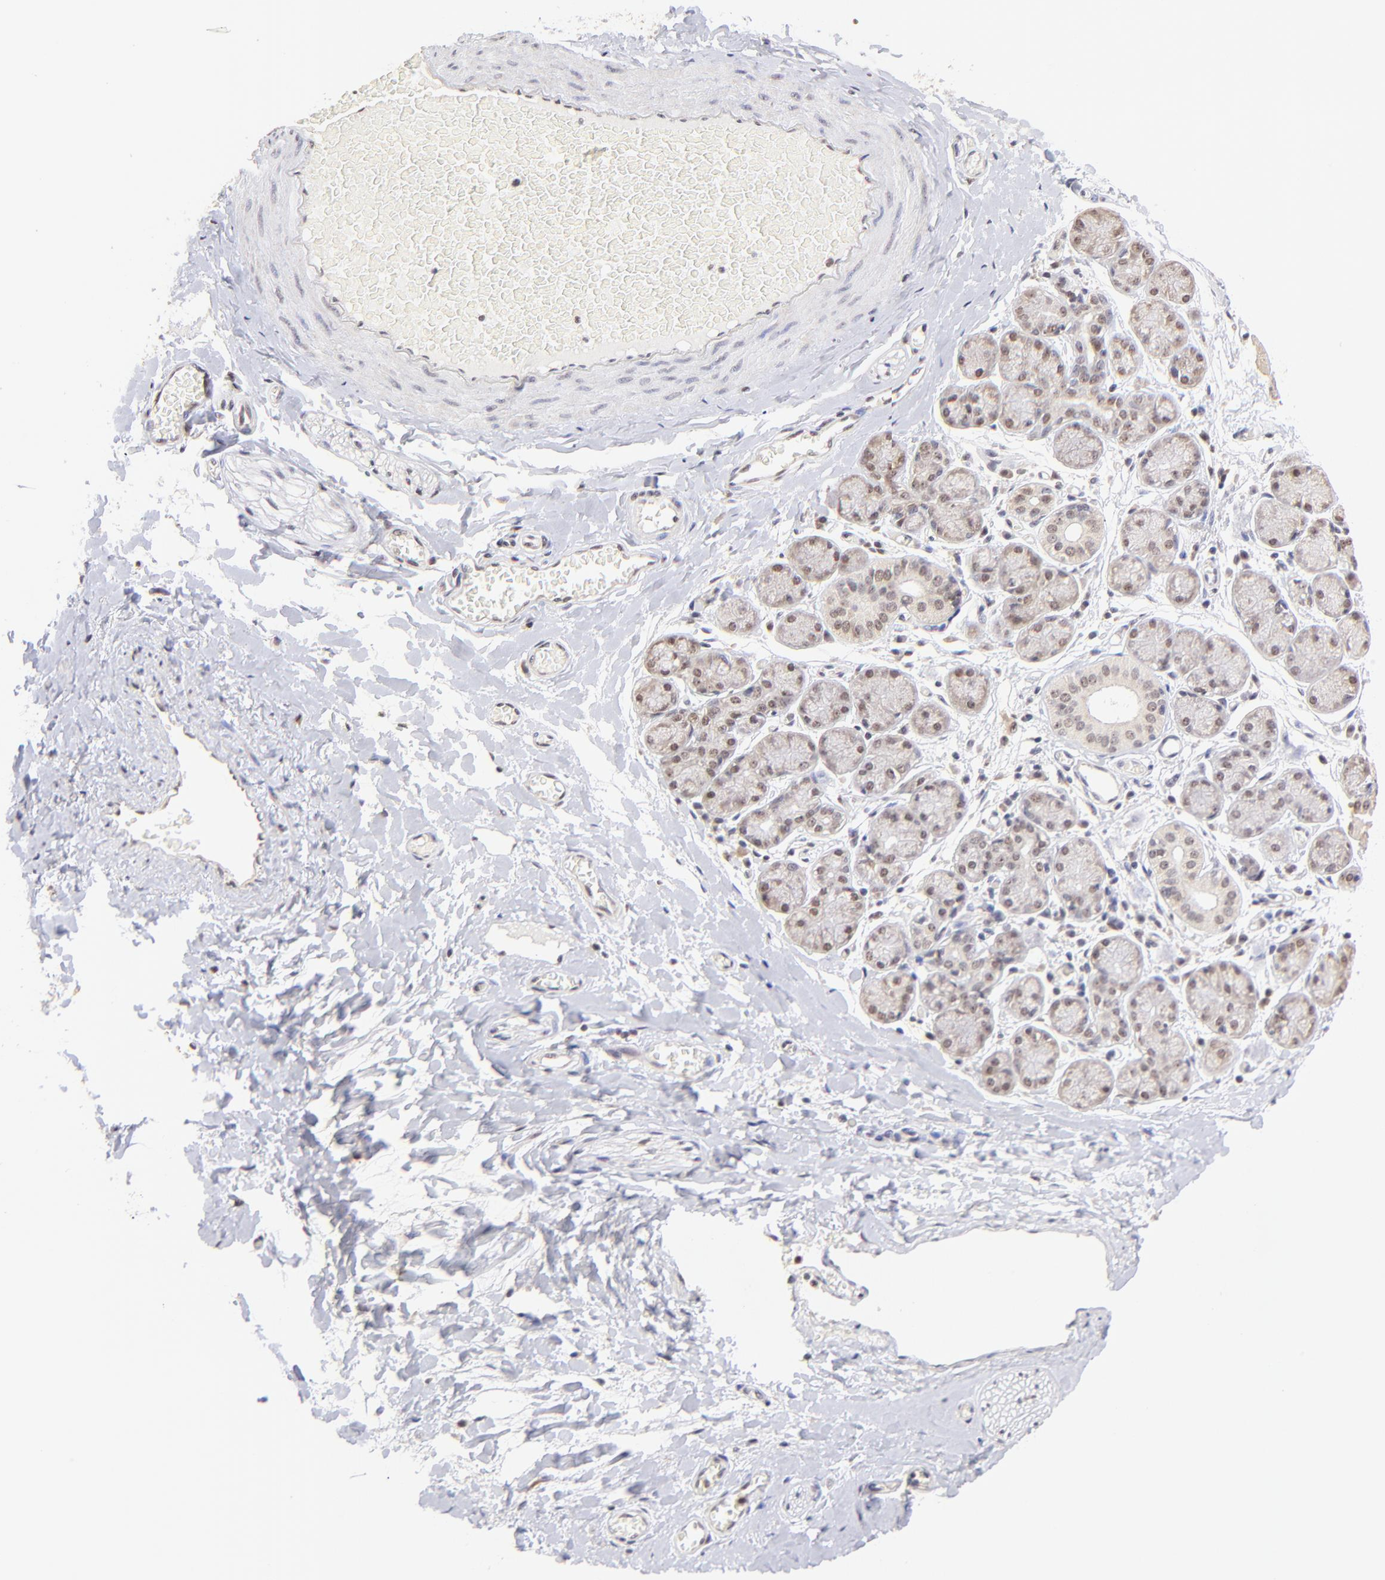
{"staining": {"intensity": "weak", "quantity": ">75%", "location": "nuclear"}, "tissue": "salivary gland", "cell_type": "Glandular cells", "image_type": "normal", "snomed": [{"axis": "morphology", "description": "Normal tissue, NOS"}, {"axis": "topography", "description": "Salivary gland"}], "caption": "Unremarkable salivary gland demonstrates weak nuclear expression in about >75% of glandular cells The staining was performed using DAB, with brown indicating positive protein expression. Nuclei are stained blue with hematoxylin..", "gene": "ZNF670", "patient": {"sex": "female", "age": 24}}